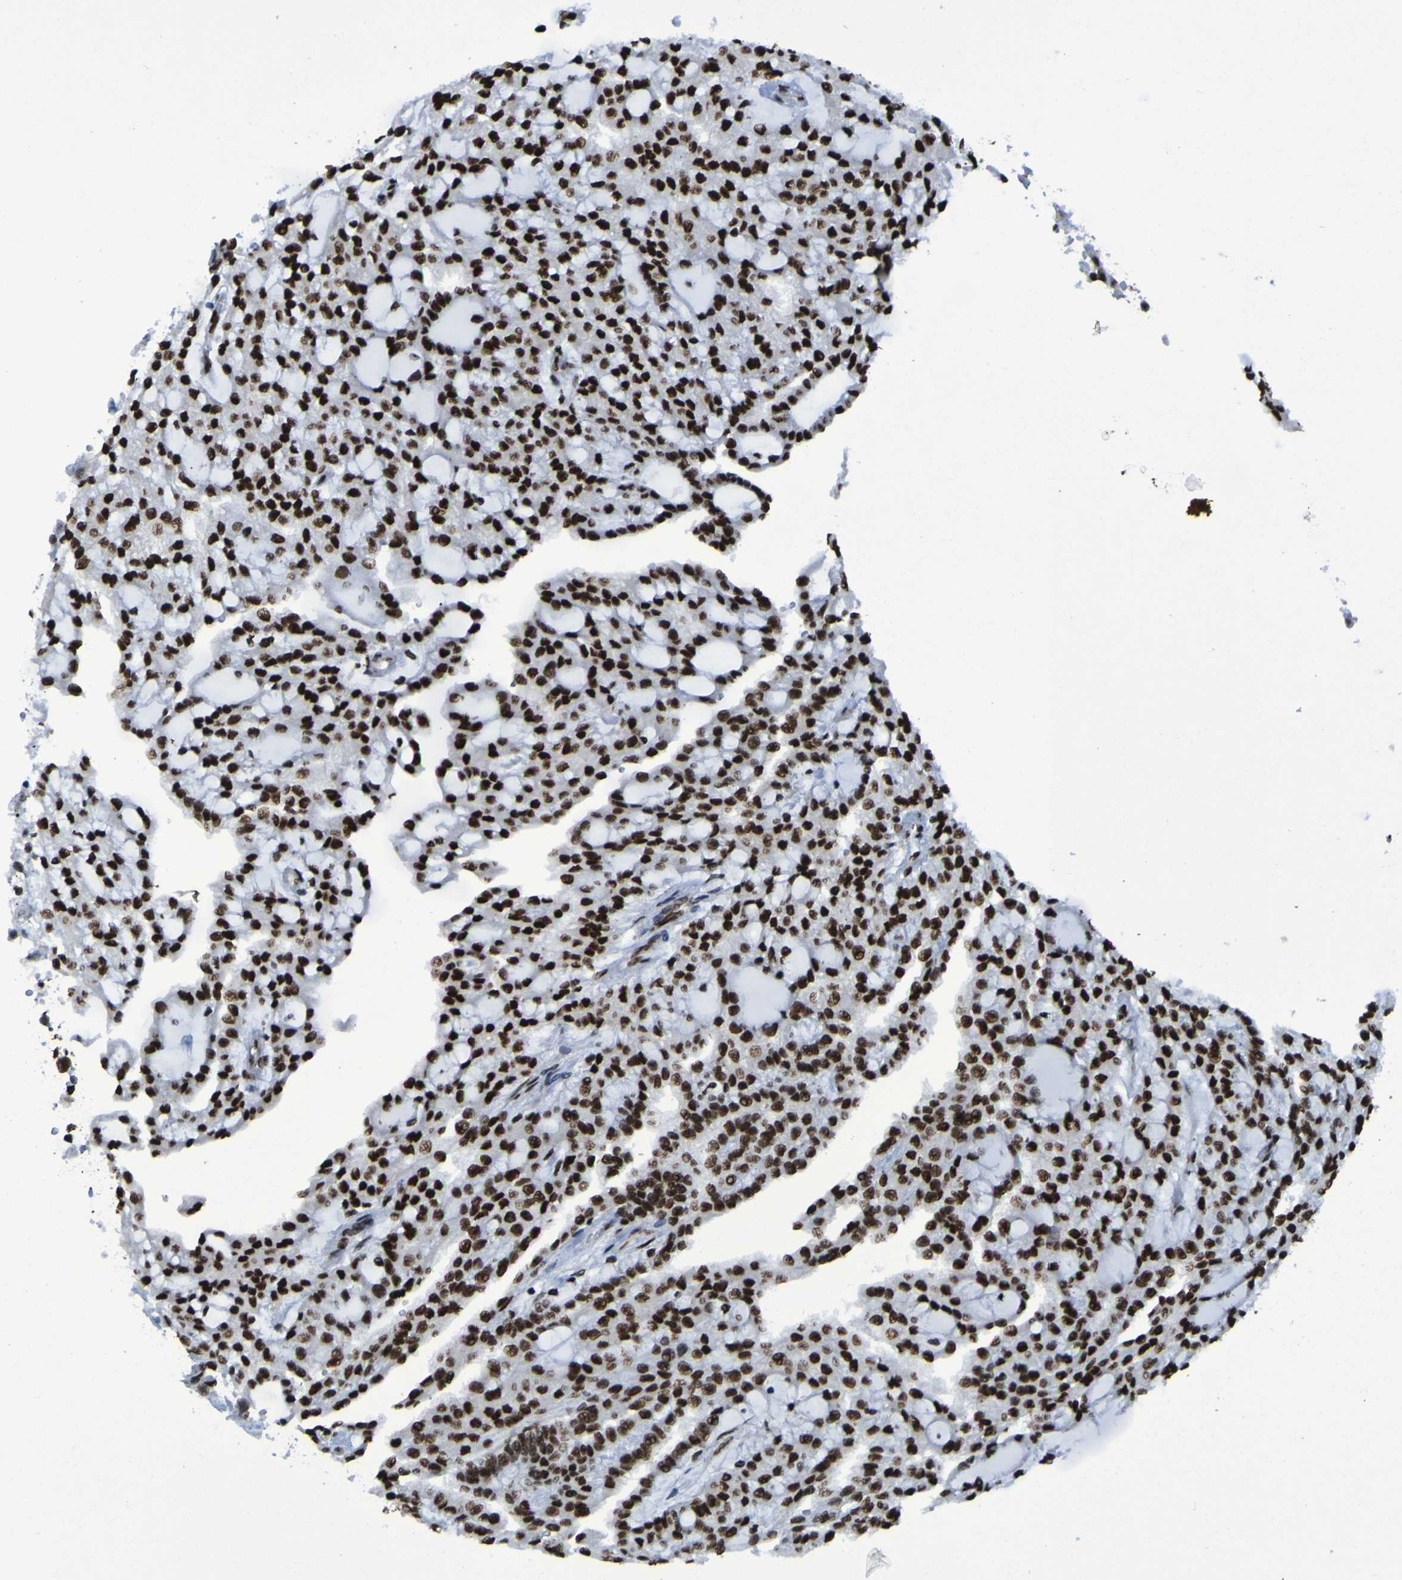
{"staining": {"intensity": "strong", "quantity": ">75%", "location": "nuclear"}, "tissue": "renal cancer", "cell_type": "Tumor cells", "image_type": "cancer", "snomed": [{"axis": "morphology", "description": "Adenocarcinoma, NOS"}, {"axis": "topography", "description": "Kidney"}], "caption": "DAB immunohistochemical staining of human renal cancer (adenocarcinoma) displays strong nuclear protein expression in about >75% of tumor cells.", "gene": "HNRNPR", "patient": {"sex": "male", "age": 63}}